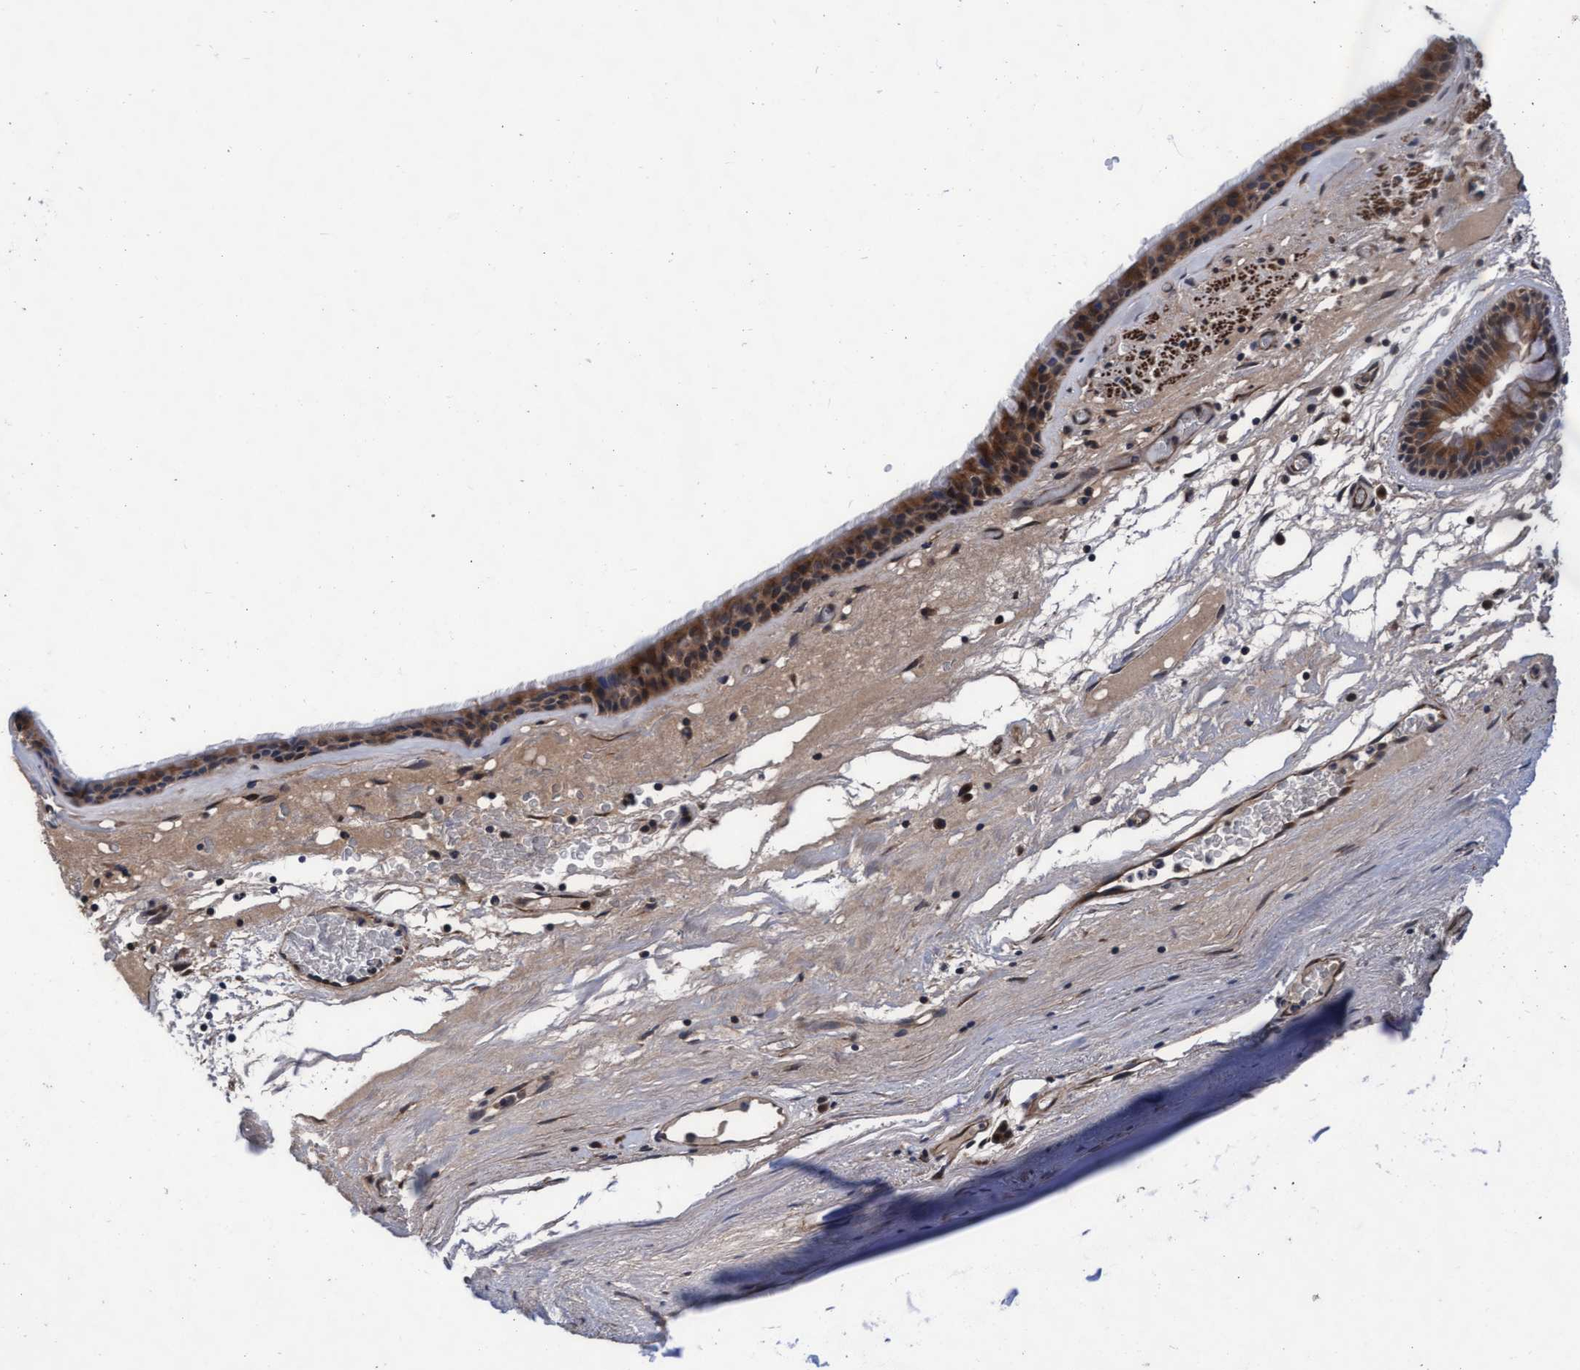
{"staining": {"intensity": "moderate", "quantity": ">75%", "location": "cytoplasmic/membranous"}, "tissue": "bronchus", "cell_type": "Respiratory epithelial cells", "image_type": "normal", "snomed": [{"axis": "morphology", "description": "Normal tissue, NOS"}, {"axis": "topography", "description": "Cartilage tissue"}], "caption": "Protein staining of benign bronchus demonstrates moderate cytoplasmic/membranous positivity in about >75% of respiratory epithelial cells.", "gene": "EFCAB13", "patient": {"sex": "female", "age": 63}}